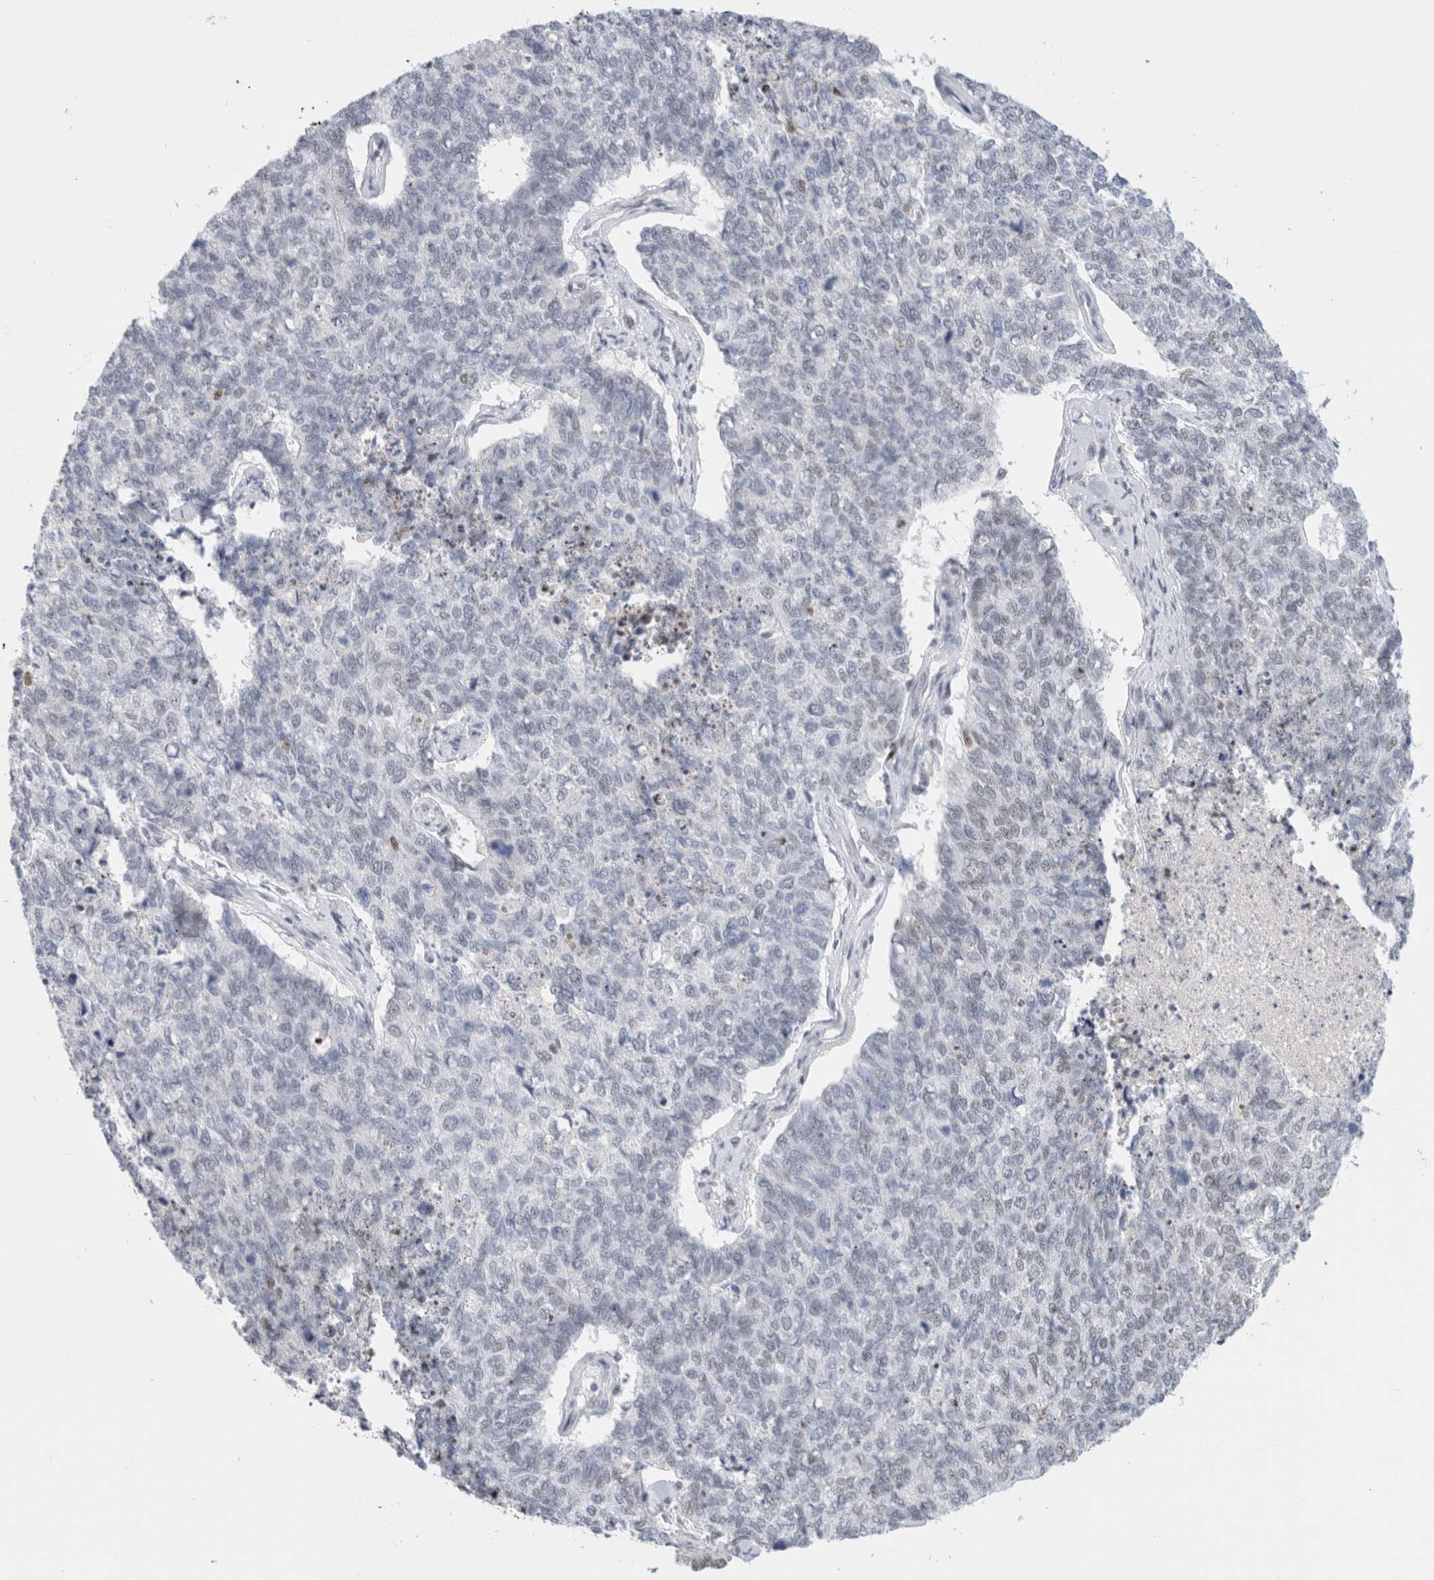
{"staining": {"intensity": "weak", "quantity": "25%-75%", "location": "nuclear"}, "tissue": "cervical cancer", "cell_type": "Tumor cells", "image_type": "cancer", "snomed": [{"axis": "morphology", "description": "Squamous cell carcinoma, NOS"}, {"axis": "topography", "description": "Cervix"}], "caption": "The photomicrograph reveals a brown stain indicating the presence of a protein in the nuclear of tumor cells in squamous cell carcinoma (cervical).", "gene": "COPS7A", "patient": {"sex": "female", "age": 63}}